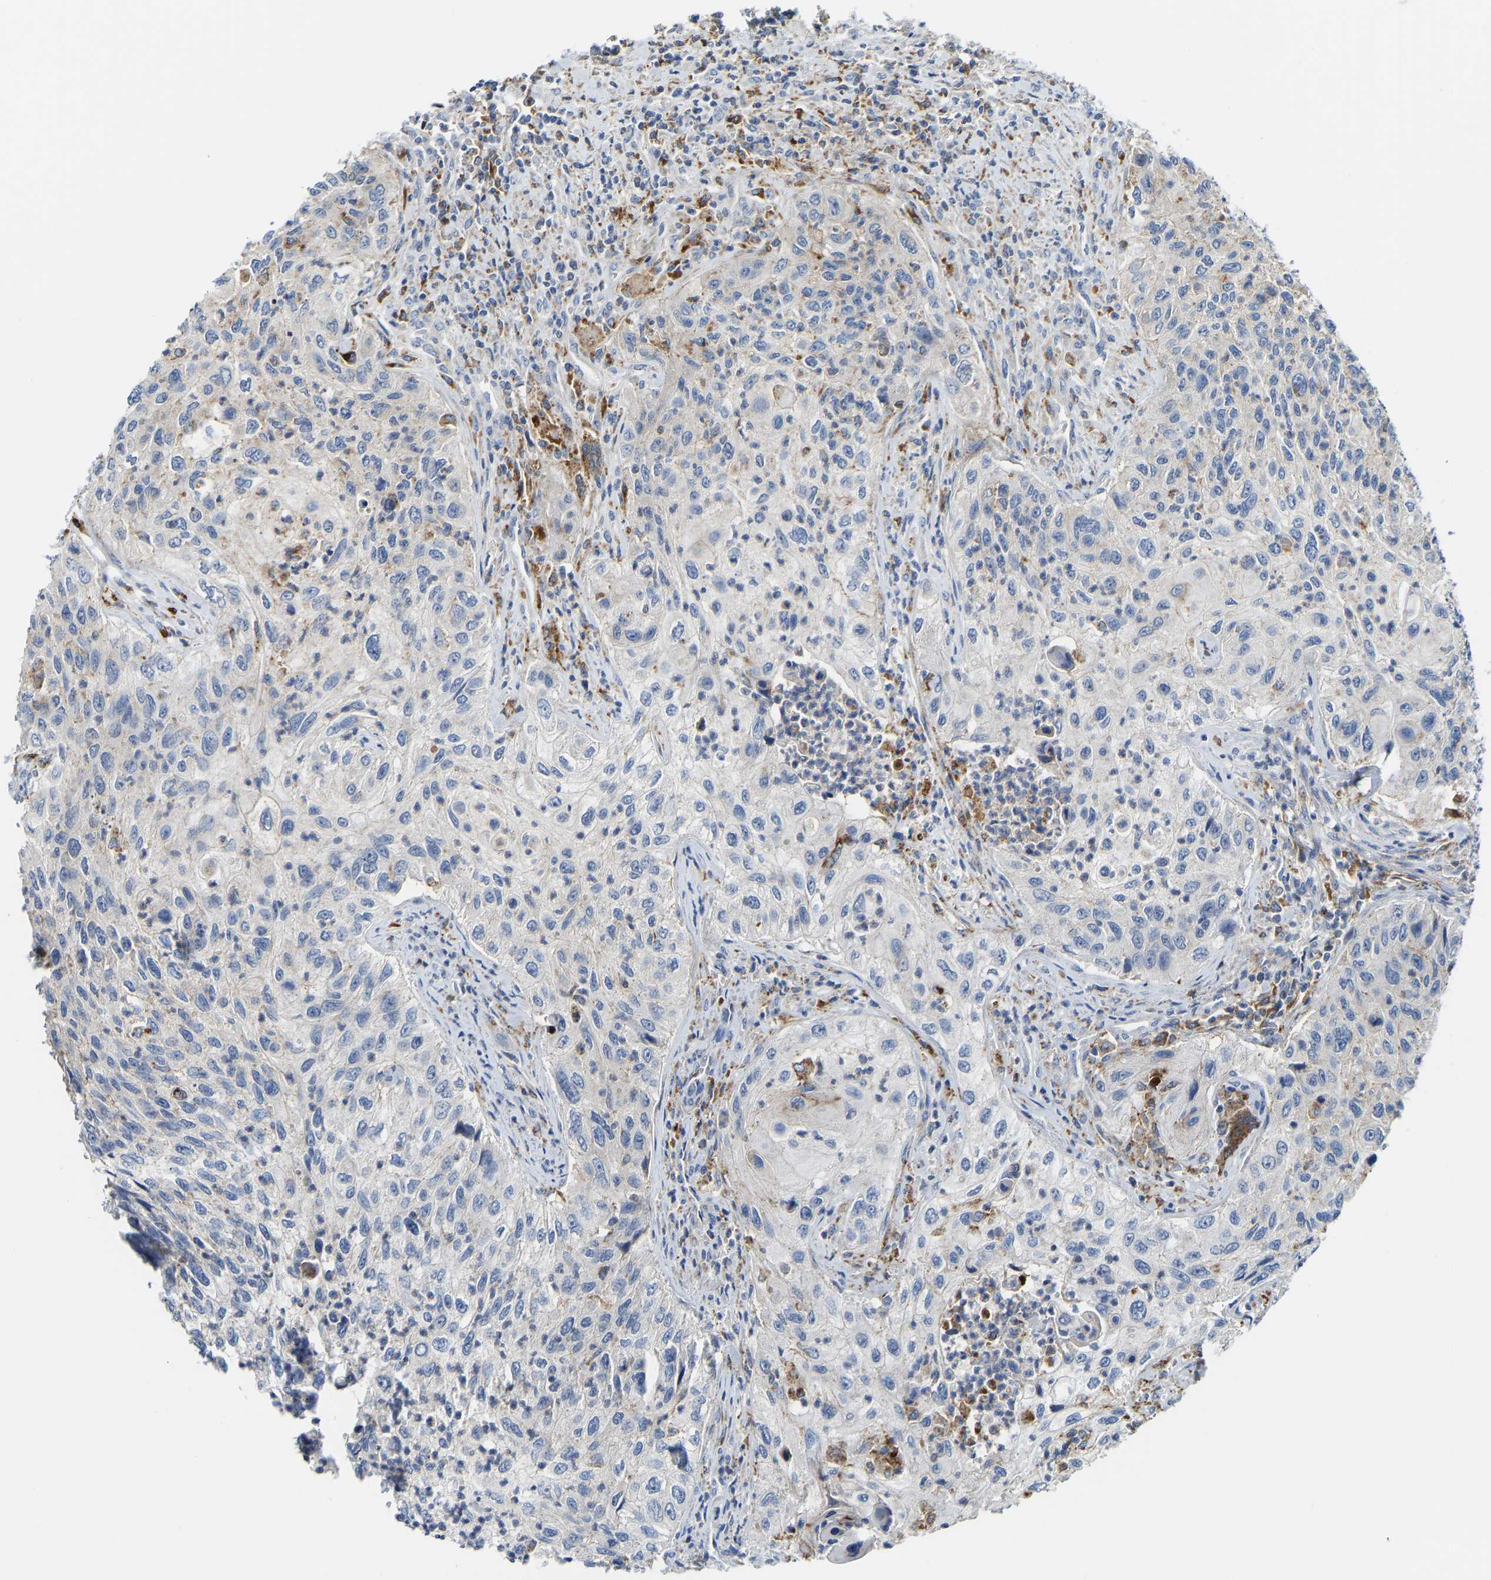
{"staining": {"intensity": "negative", "quantity": "none", "location": "none"}, "tissue": "urothelial cancer", "cell_type": "Tumor cells", "image_type": "cancer", "snomed": [{"axis": "morphology", "description": "Urothelial carcinoma, High grade"}, {"axis": "topography", "description": "Urinary bladder"}], "caption": "This is an immunohistochemistry (IHC) histopathology image of urothelial carcinoma (high-grade). There is no expression in tumor cells.", "gene": "ATP6V1E1", "patient": {"sex": "female", "age": 60}}